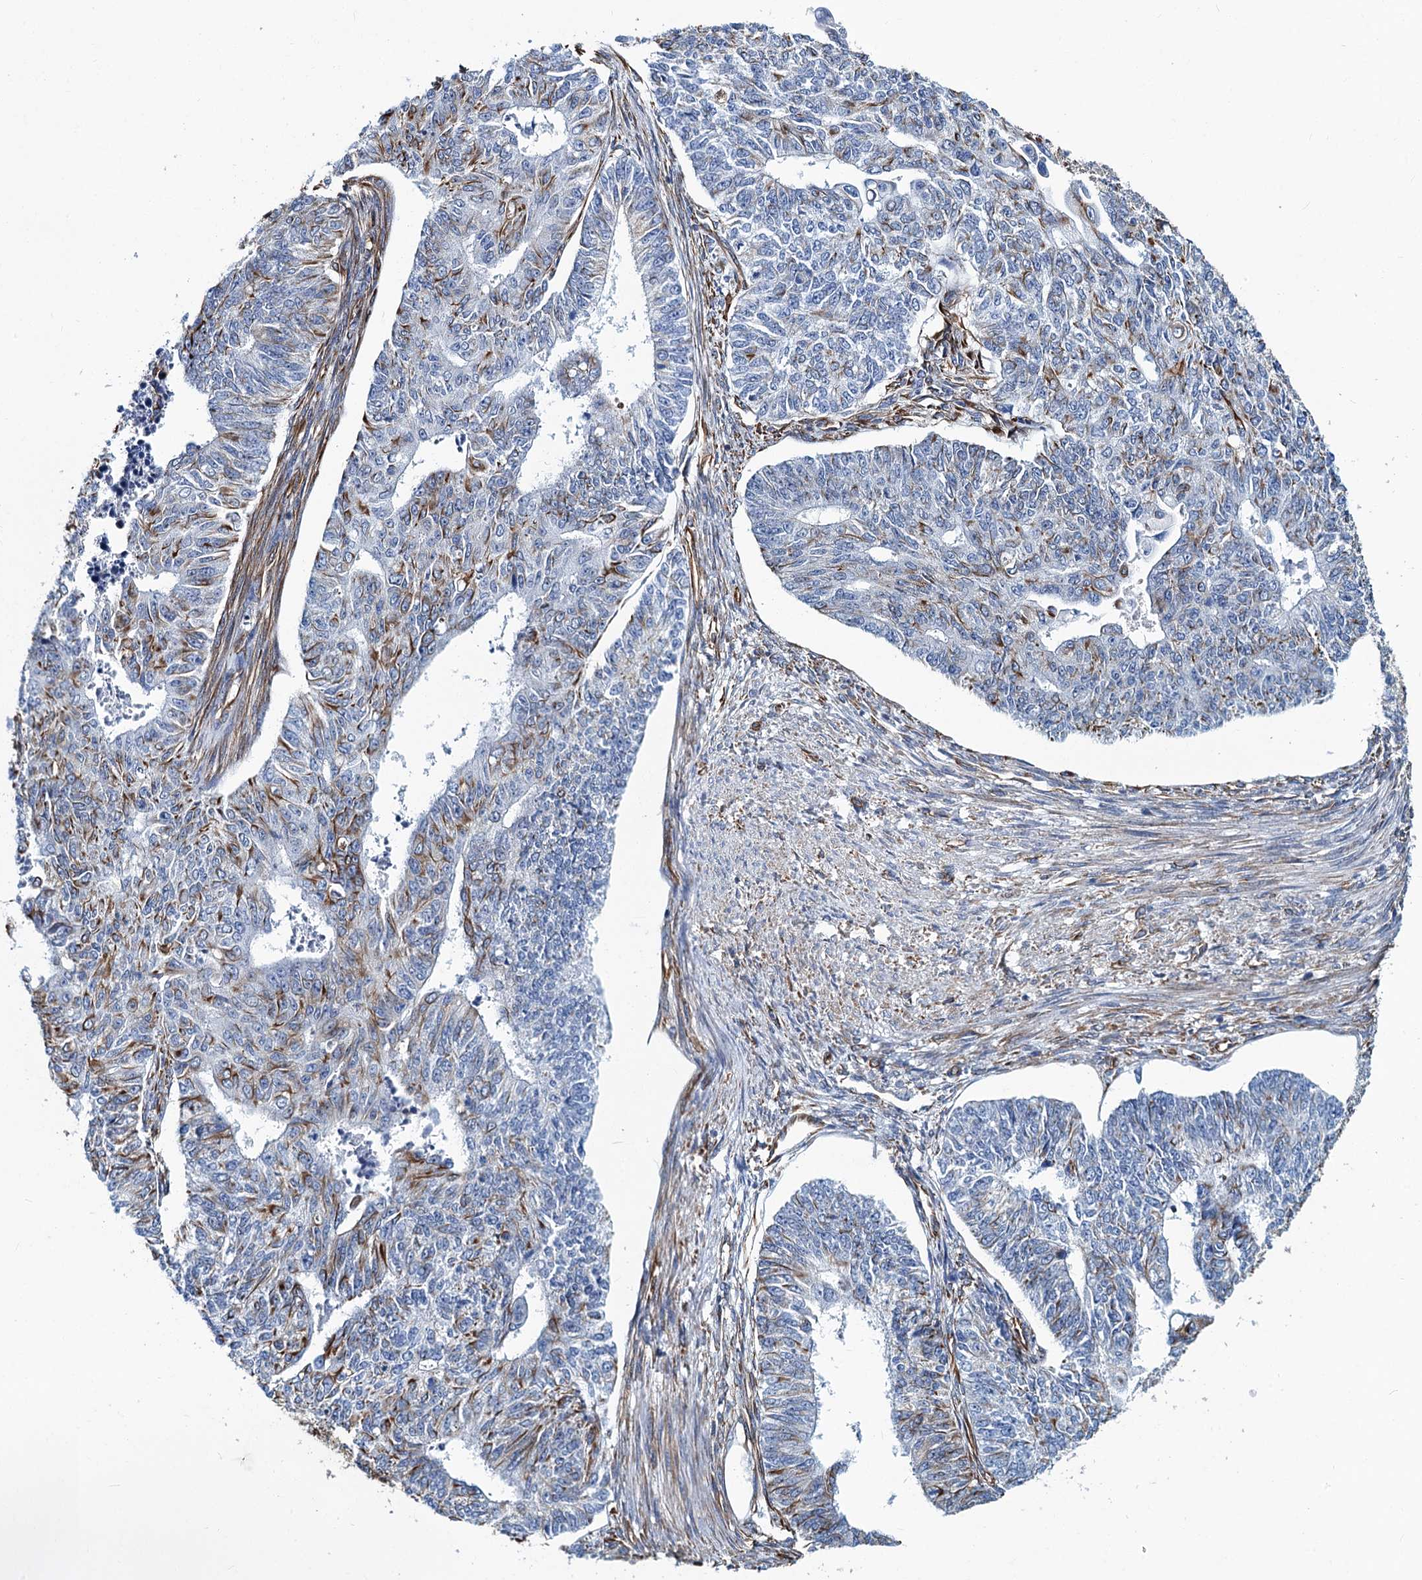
{"staining": {"intensity": "moderate", "quantity": "<25%", "location": "cytoplasmic/membranous"}, "tissue": "endometrial cancer", "cell_type": "Tumor cells", "image_type": "cancer", "snomed": [{"axis": "morphology", "description": "Adenocarcinoma, NOS"}, {"axis": "topography", "description": "Endometrium"}], "caption": "Protein positivity by immunohistochemistry demonstrates moderate cytoplasmic/membranous staining in about <25% of tumor cells in adenocarcinoma (endometrial). Using DAB (3,3'-diaminobenzidine) (brown) and hematoxylin (blue) stains, captured at high magnification using brightfield microscopy.", "gene": "PGM2", "patient": {"sex": "female", "age": 32}}